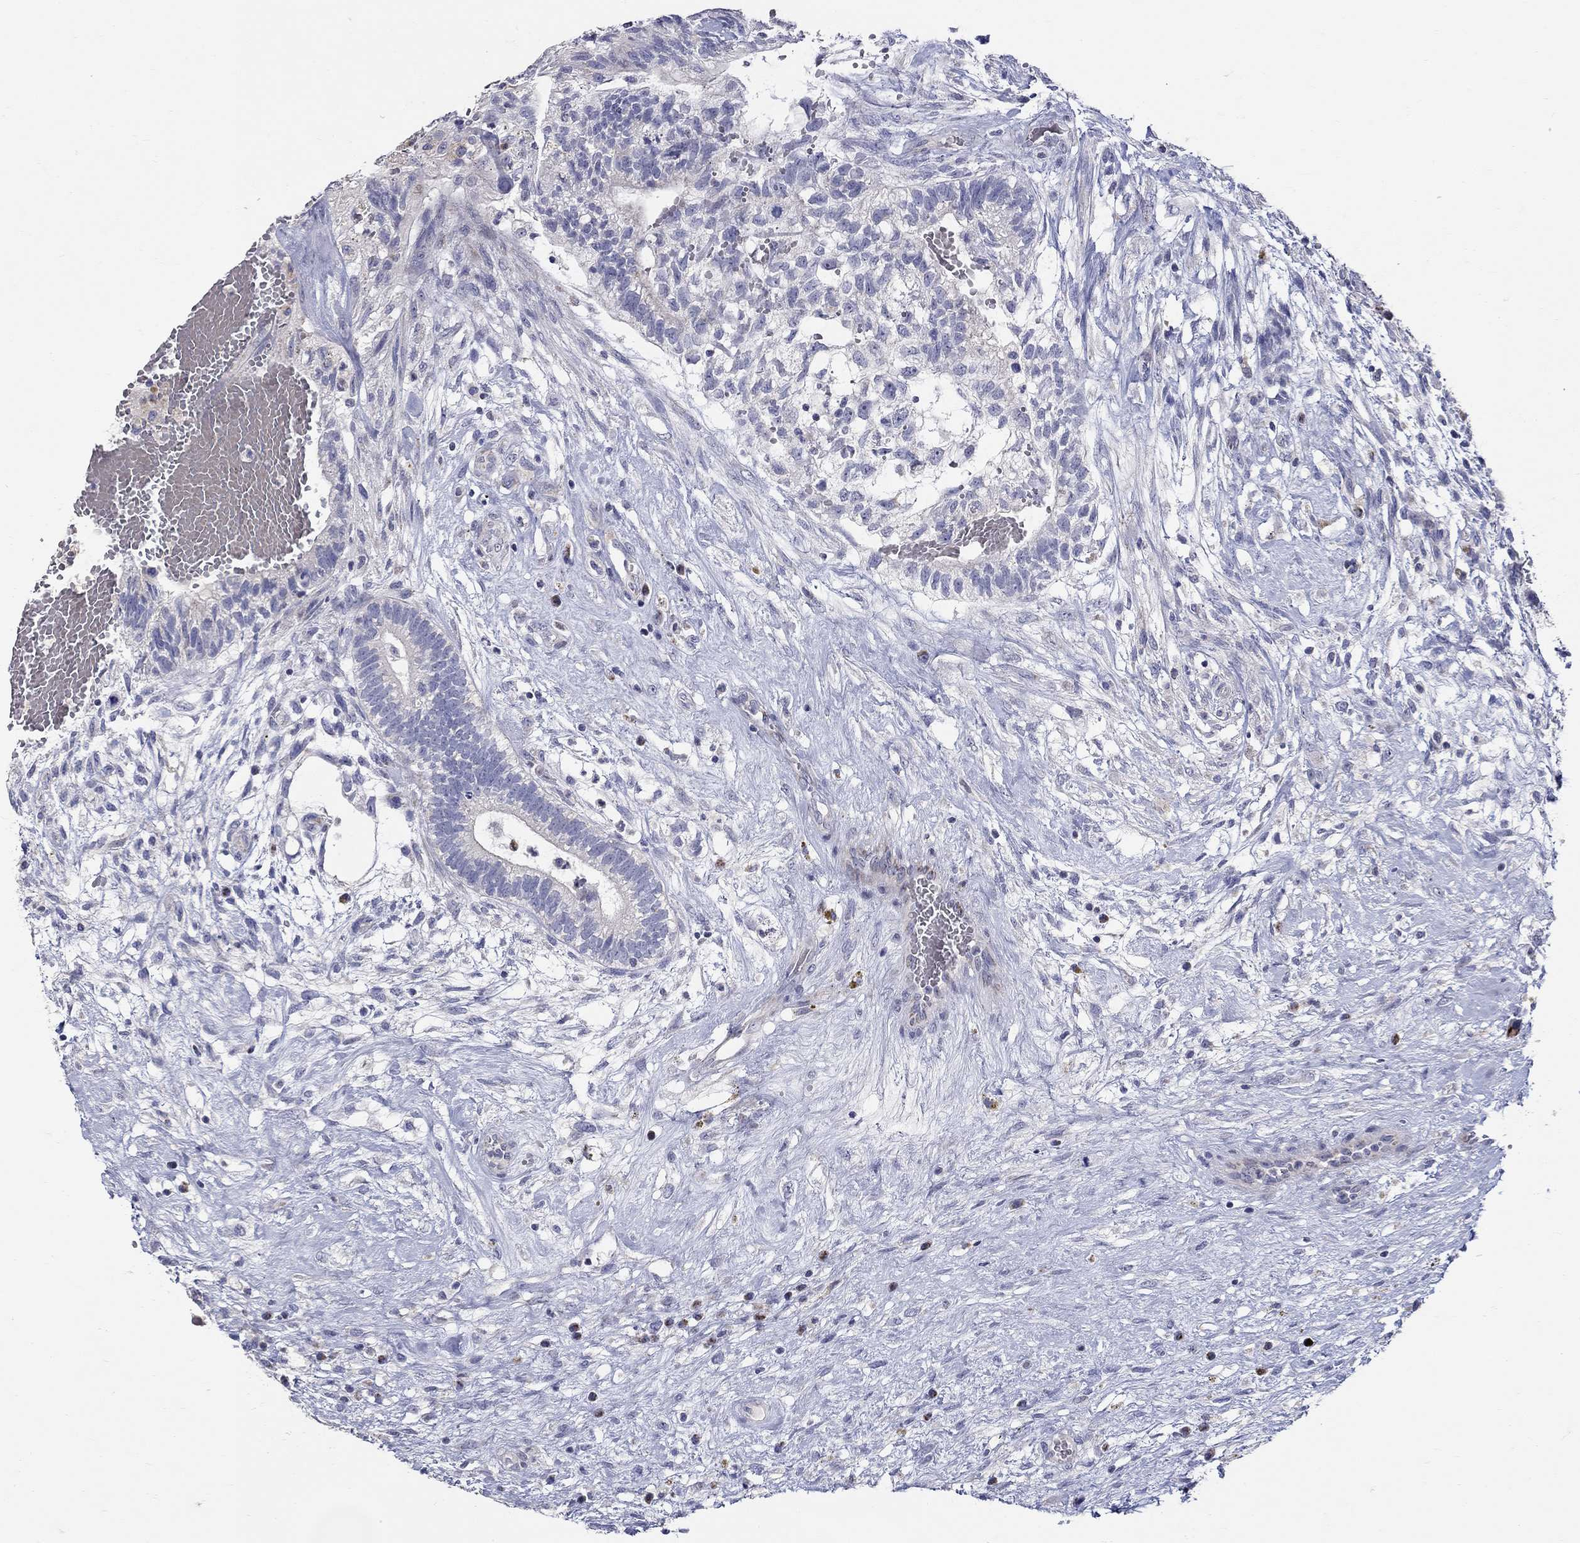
{"staining": {"intensity": "negative", "quantity": "none", "location": "none"}, "tissue": "testis cancer", "cell_type": "Tumor cells", "image_type": "cancer", "snomed": [{"axis": "morphology", "description": "Normal tissue, NOS"}, {"axis": "morphology", "description": "Carcinoma, Embryonal, NOS"}, {"axis": "topography", "description": "Testis"}, {"axis": "topography", "description": "Epididymis"}], "caption": "Immunohistochemistry image of testis cancer (embryonal carcinoma) stained for a protein (brown), which displays no staining in tumor cells. Nuclei are stained in blue.", "gene": "HMX2", "patient": {"sex": "male", "age": 32}}